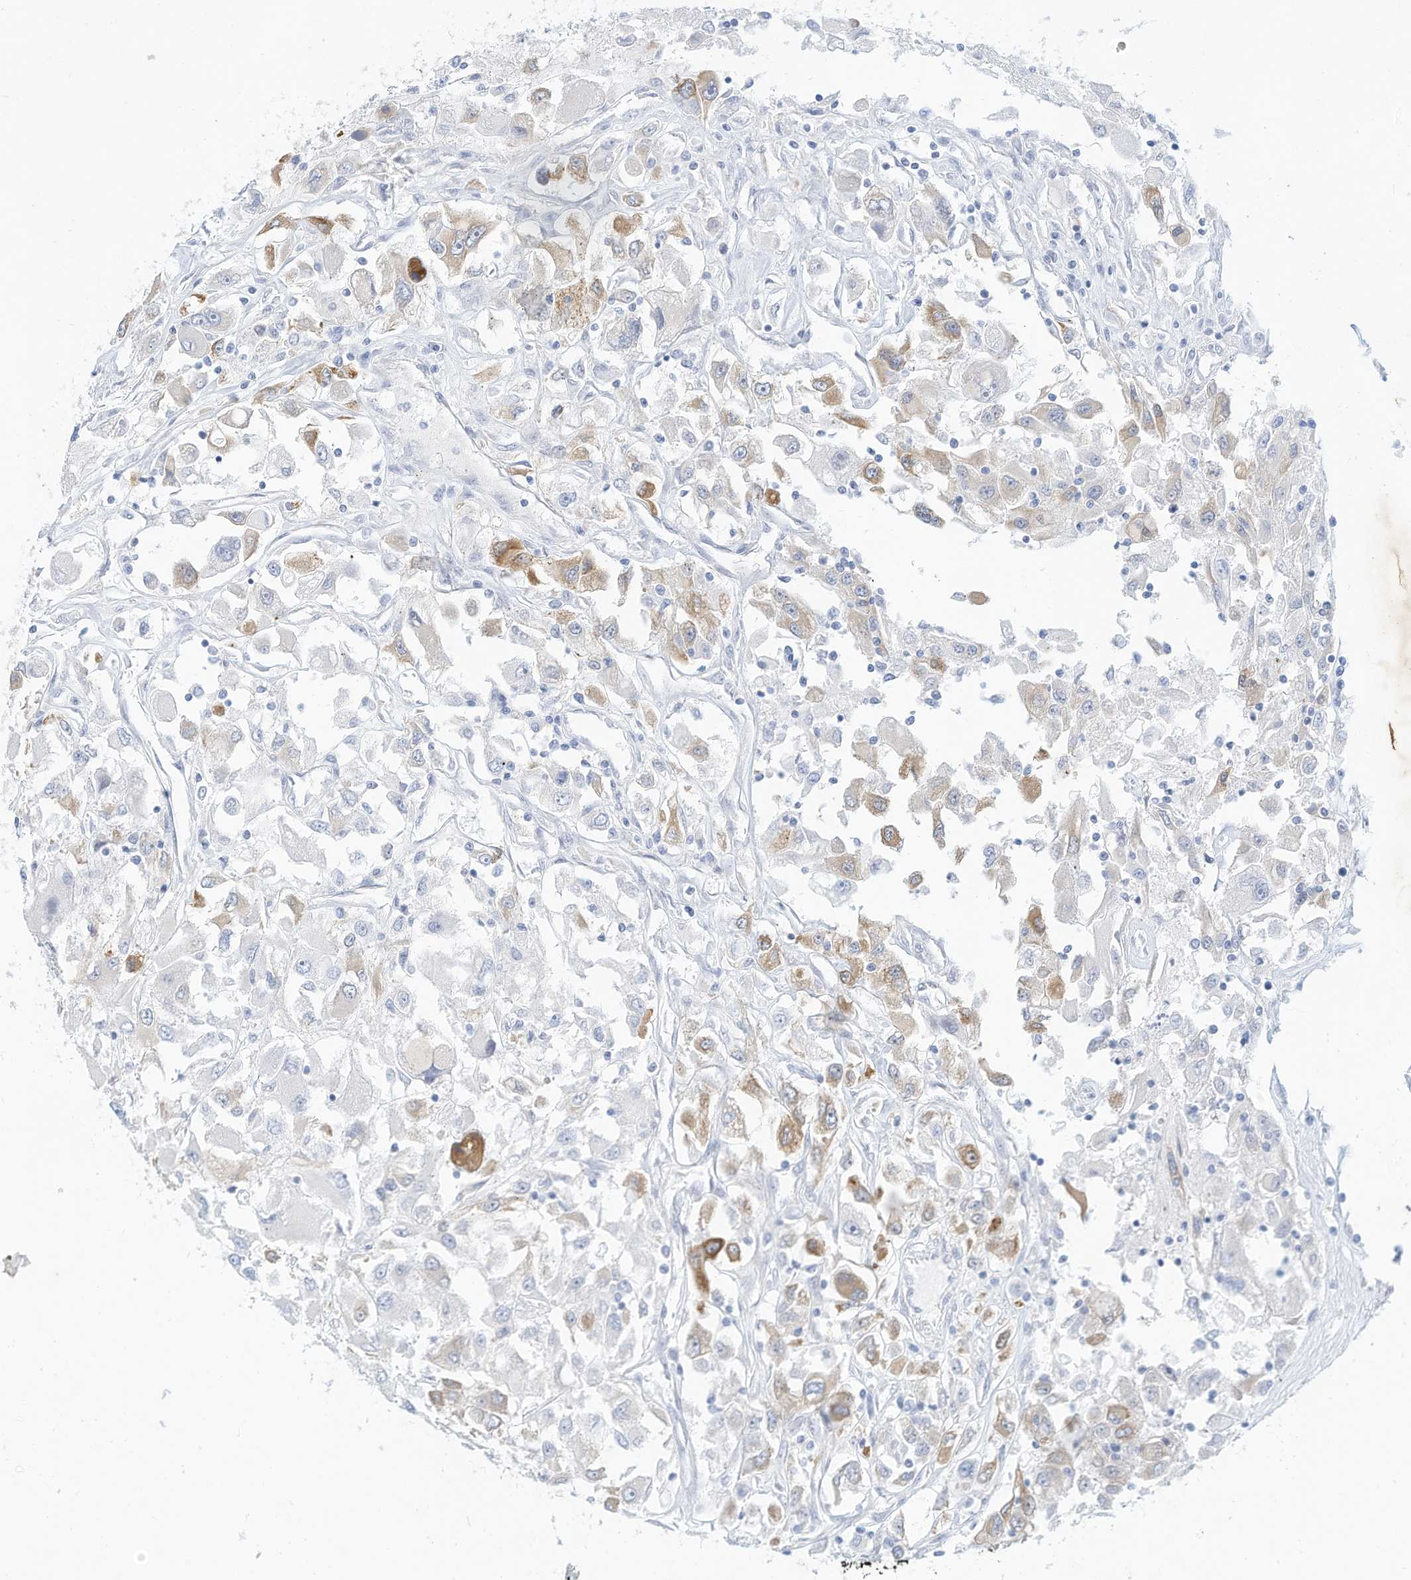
{"staining": {"intensity": "moderate", "quantity": "<25%", "location": "cytoplasmic/membranous"}, "tissue": "renal cancer", "cell_type": "Tumor cells", "image_type": "cancer", "snomed": [{"axis": "morphology", "description": "Adenocarcinoma, NOS"}, {"axis": "topography", "description": "Kidney"}], "caption": "Immunohistochemical staining of renal cancer (adenocarcinoma) shows low levels of moderate cytoplasmic/membranous positivity in approximately <25% of tumor cells. The staining is performed using DAB brown chromogen to label protein expression. The nuclei are counter-stained blue using hematoxylin.", "gene": "SPOCD1", "patient": {"sex": "female", "age": 52}}